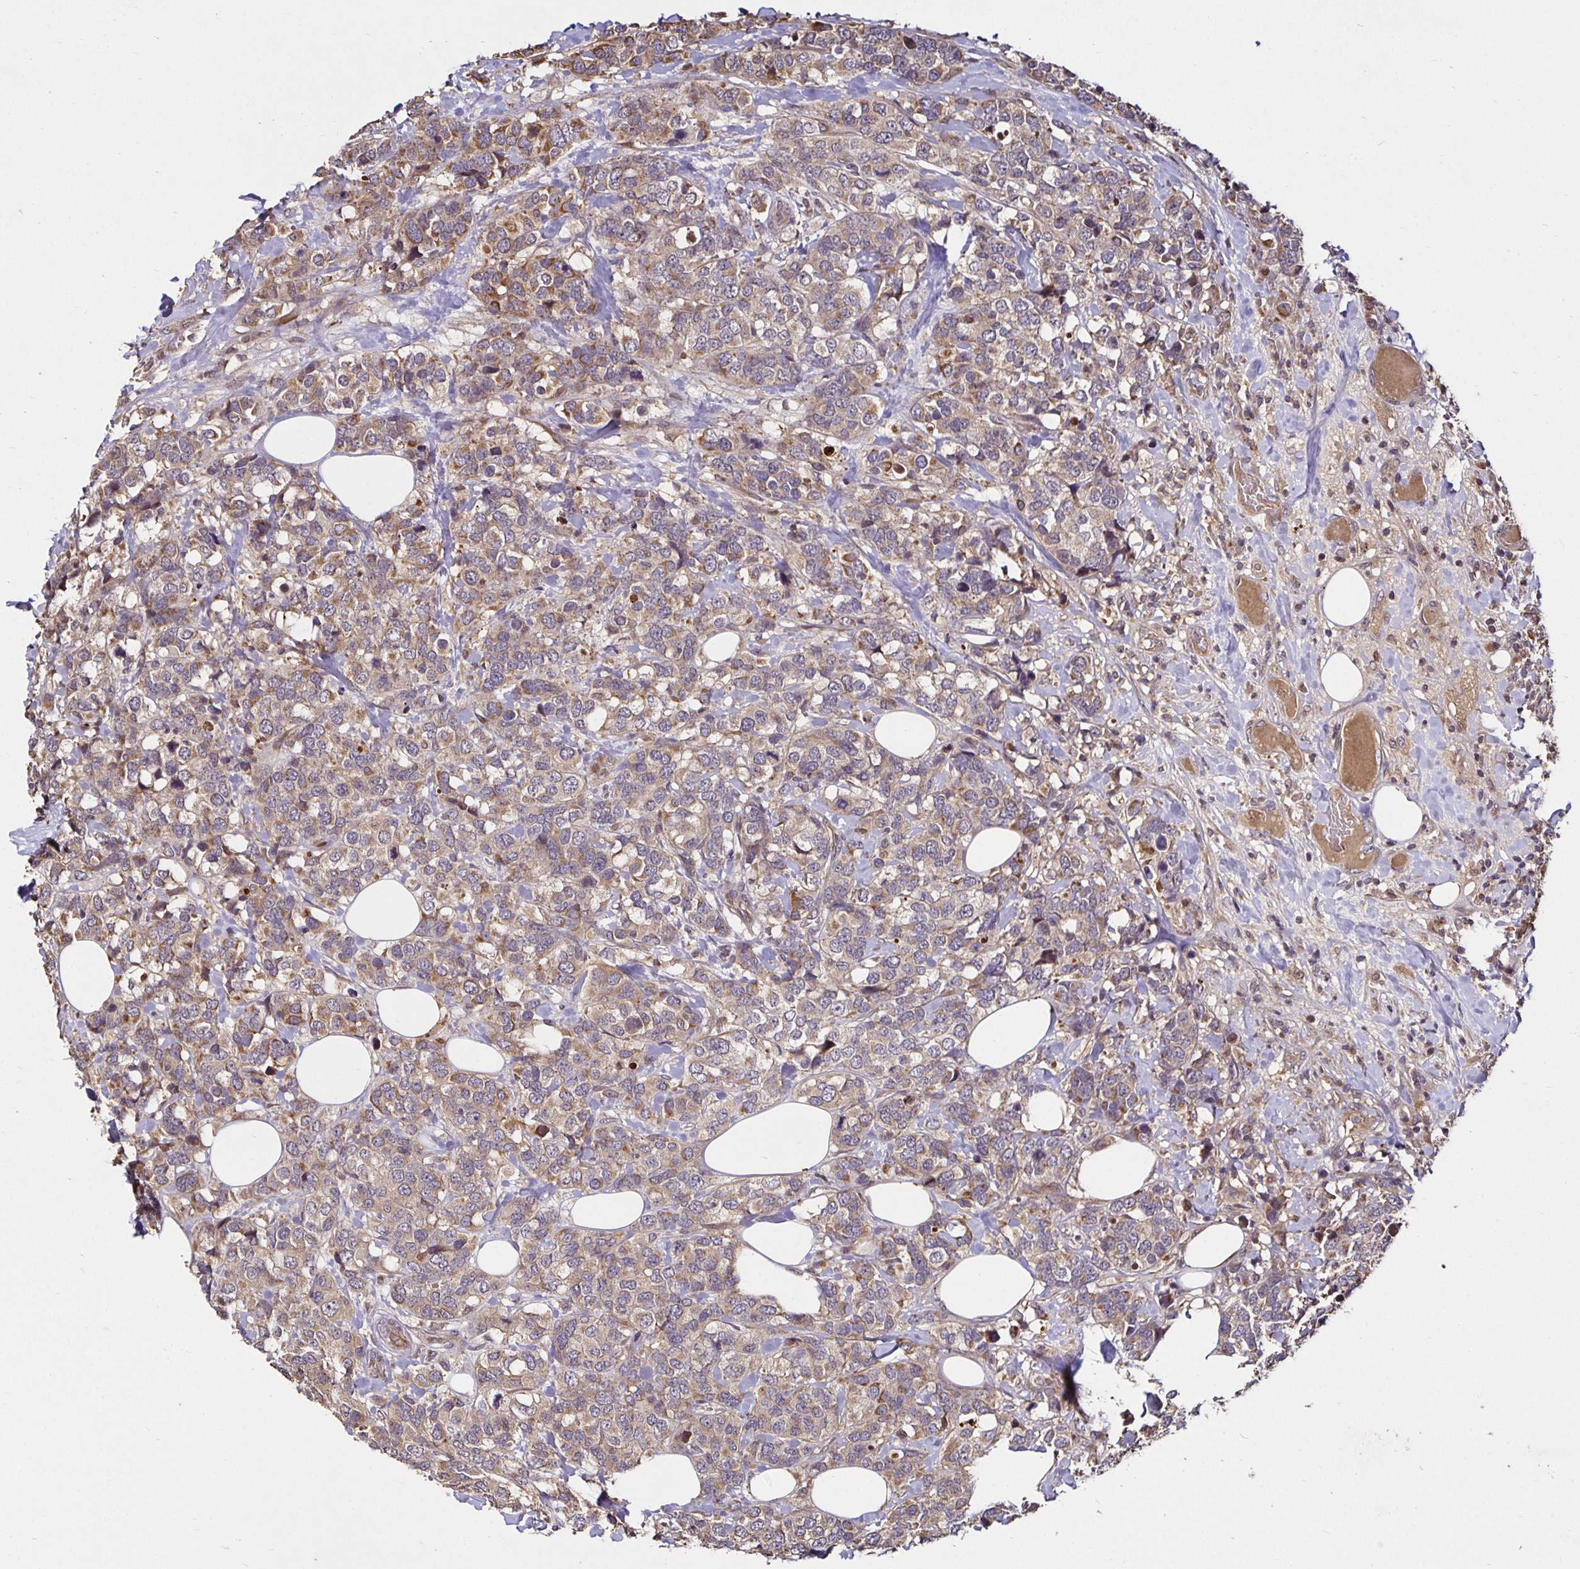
{"staining": {"intensity": "weak", "quantity": ">75%", "location": "cytoplasmic/membranous"}, "tissue": "breast cancer", "cell_type": "Tumor cells", "image_type": "cancer", "snomed": [{"axis": "morphology", "description": "Lobular carcinoma"}, {"axis": "topography", "description": "Breast"}], "caption": "Tumor cells show low levels of weak cytoplasmic/membranous positivity in about >75% of cells in human lobular carcinoma (breast).", "gene": "SMYD3", "patient": {"sex": "female", "age": 59}}